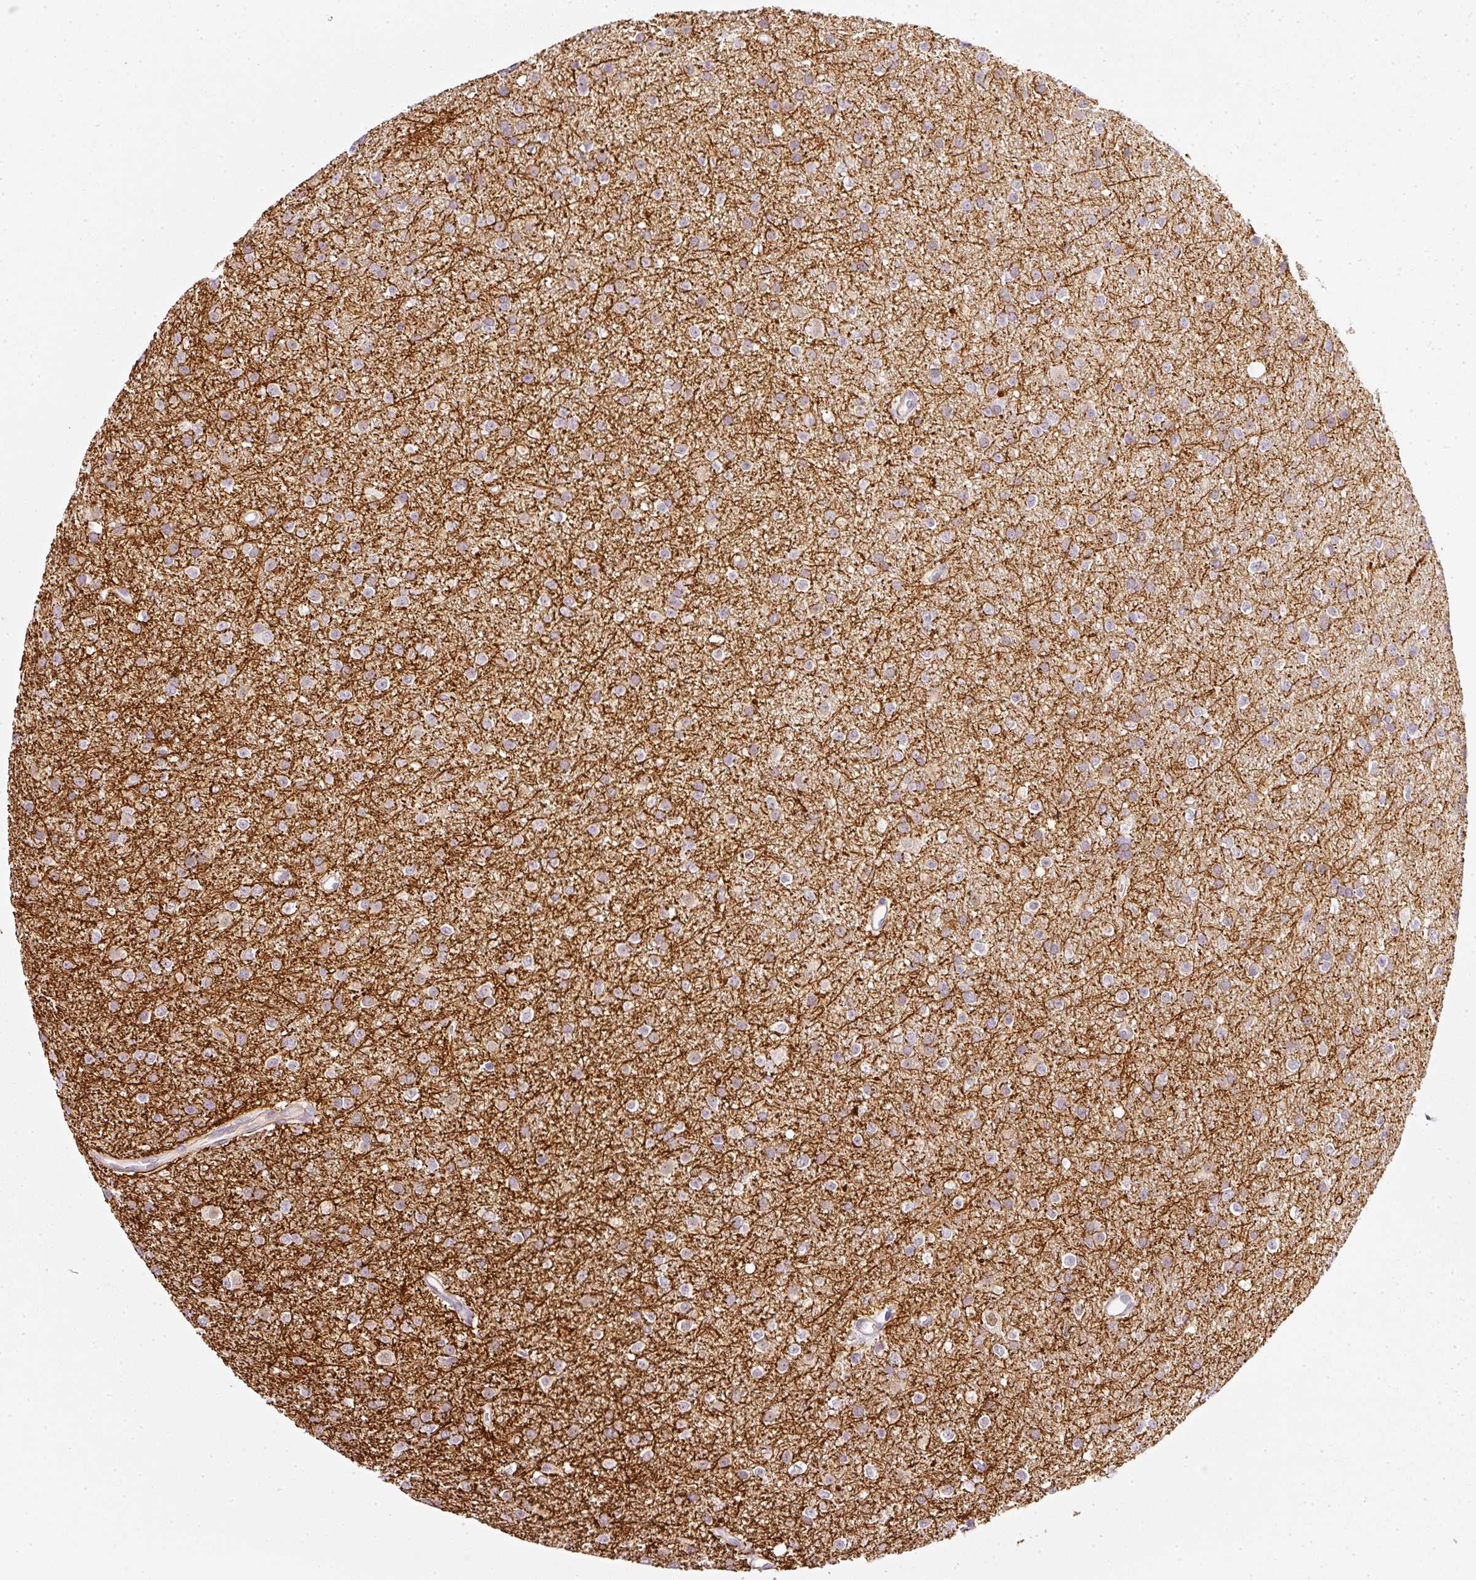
{"staining": {"intensity": "negative", "quantity": "none", "location": "none"}, "tissue": "glioma", "cell_type": "Tumor cells", "image_type": "cancer", "snomed": [{"axis": "morphology", "description": "Glioma, malignant, Low grade"}, {"axis": "topography", "description": "Brain"}], "caption": "The image exhibits no staining of tumor cells in low-grade glioma (malignant).", "gene": "TOGARAM1", "patient": {"sex": "female", "age": 34}}